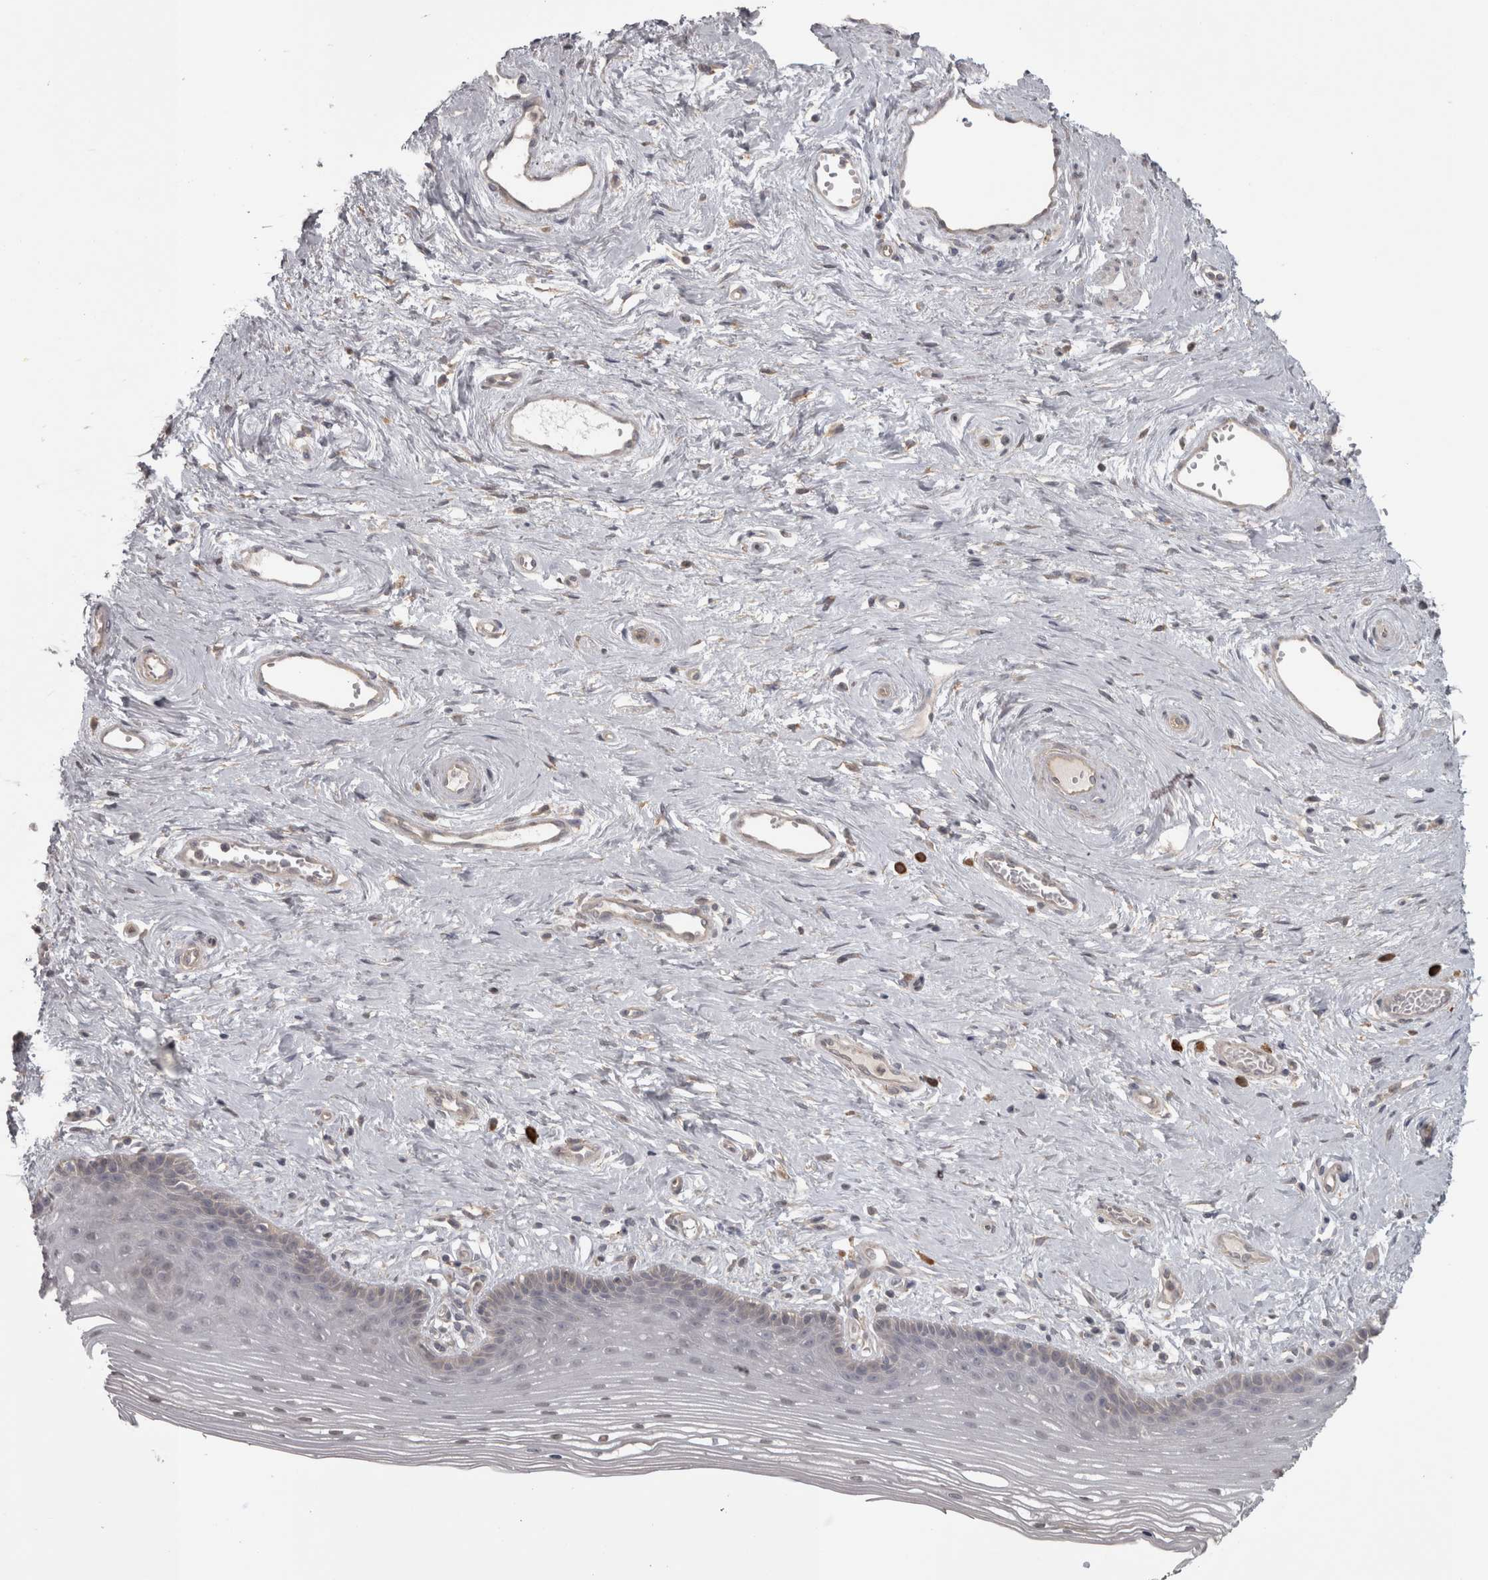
{"staining": {"intensity": "moderate", "quantity": "<25%", "location": "nuclear"}, "tissue": "vagina", "cell_type": "Squamous epithelial cells", "image_type": "normal", "snomed": [{"axis": "morphology", "description": "Normal tissue, NOS"}, {"axis": "topography", "description": "Vagina"}], "caption": "Protein expression analysis of unremarkable vagina shows moderate nuclear staining in about <25% of squamous epithelial cells. (brown staining indicates protein expression, while blue staining denotes nuclei).", "gene": "SLCO5A1", "patient": {"sex": "female", "age": 46}}